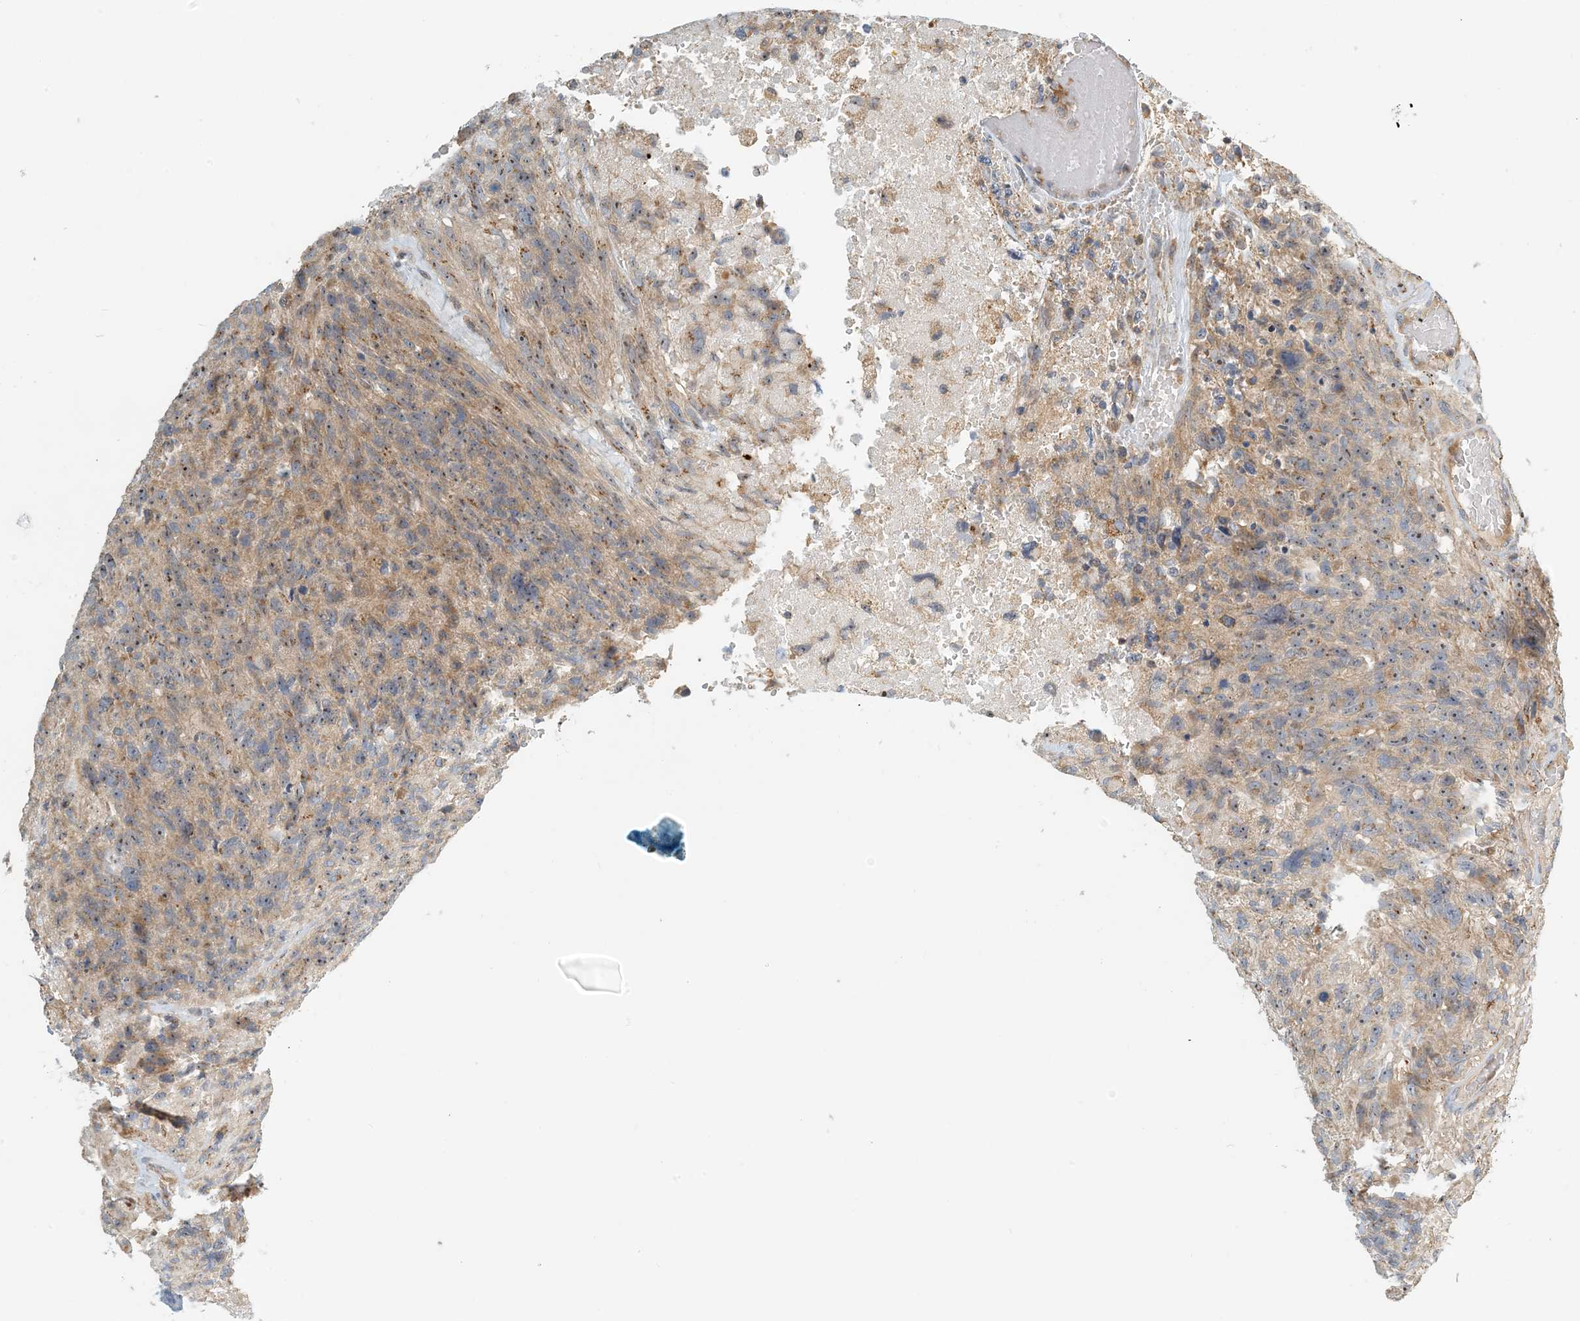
{"staining": {"intensity": "weak", "quantity": "25%-75%", "location": "cytoplasmic/membranous,nuclear"}, "tissue": "glioma", "cell_type": "Tumor cells", "image_type": "cancer", "snomed": [{"axis": "morphology", "description": "Glioma, malignant, High grade"}, {"axis": "topography", "description": "Brain"}], "caption": "Immunohistochemistry (DAB) staining of human glioma reveals weak cytoplasmic/membranous and nuclear protein staining in about 25%-75% of tumor cells.", "gene": "COLEC11", "patient": {"sex": "male", "age": 69}}